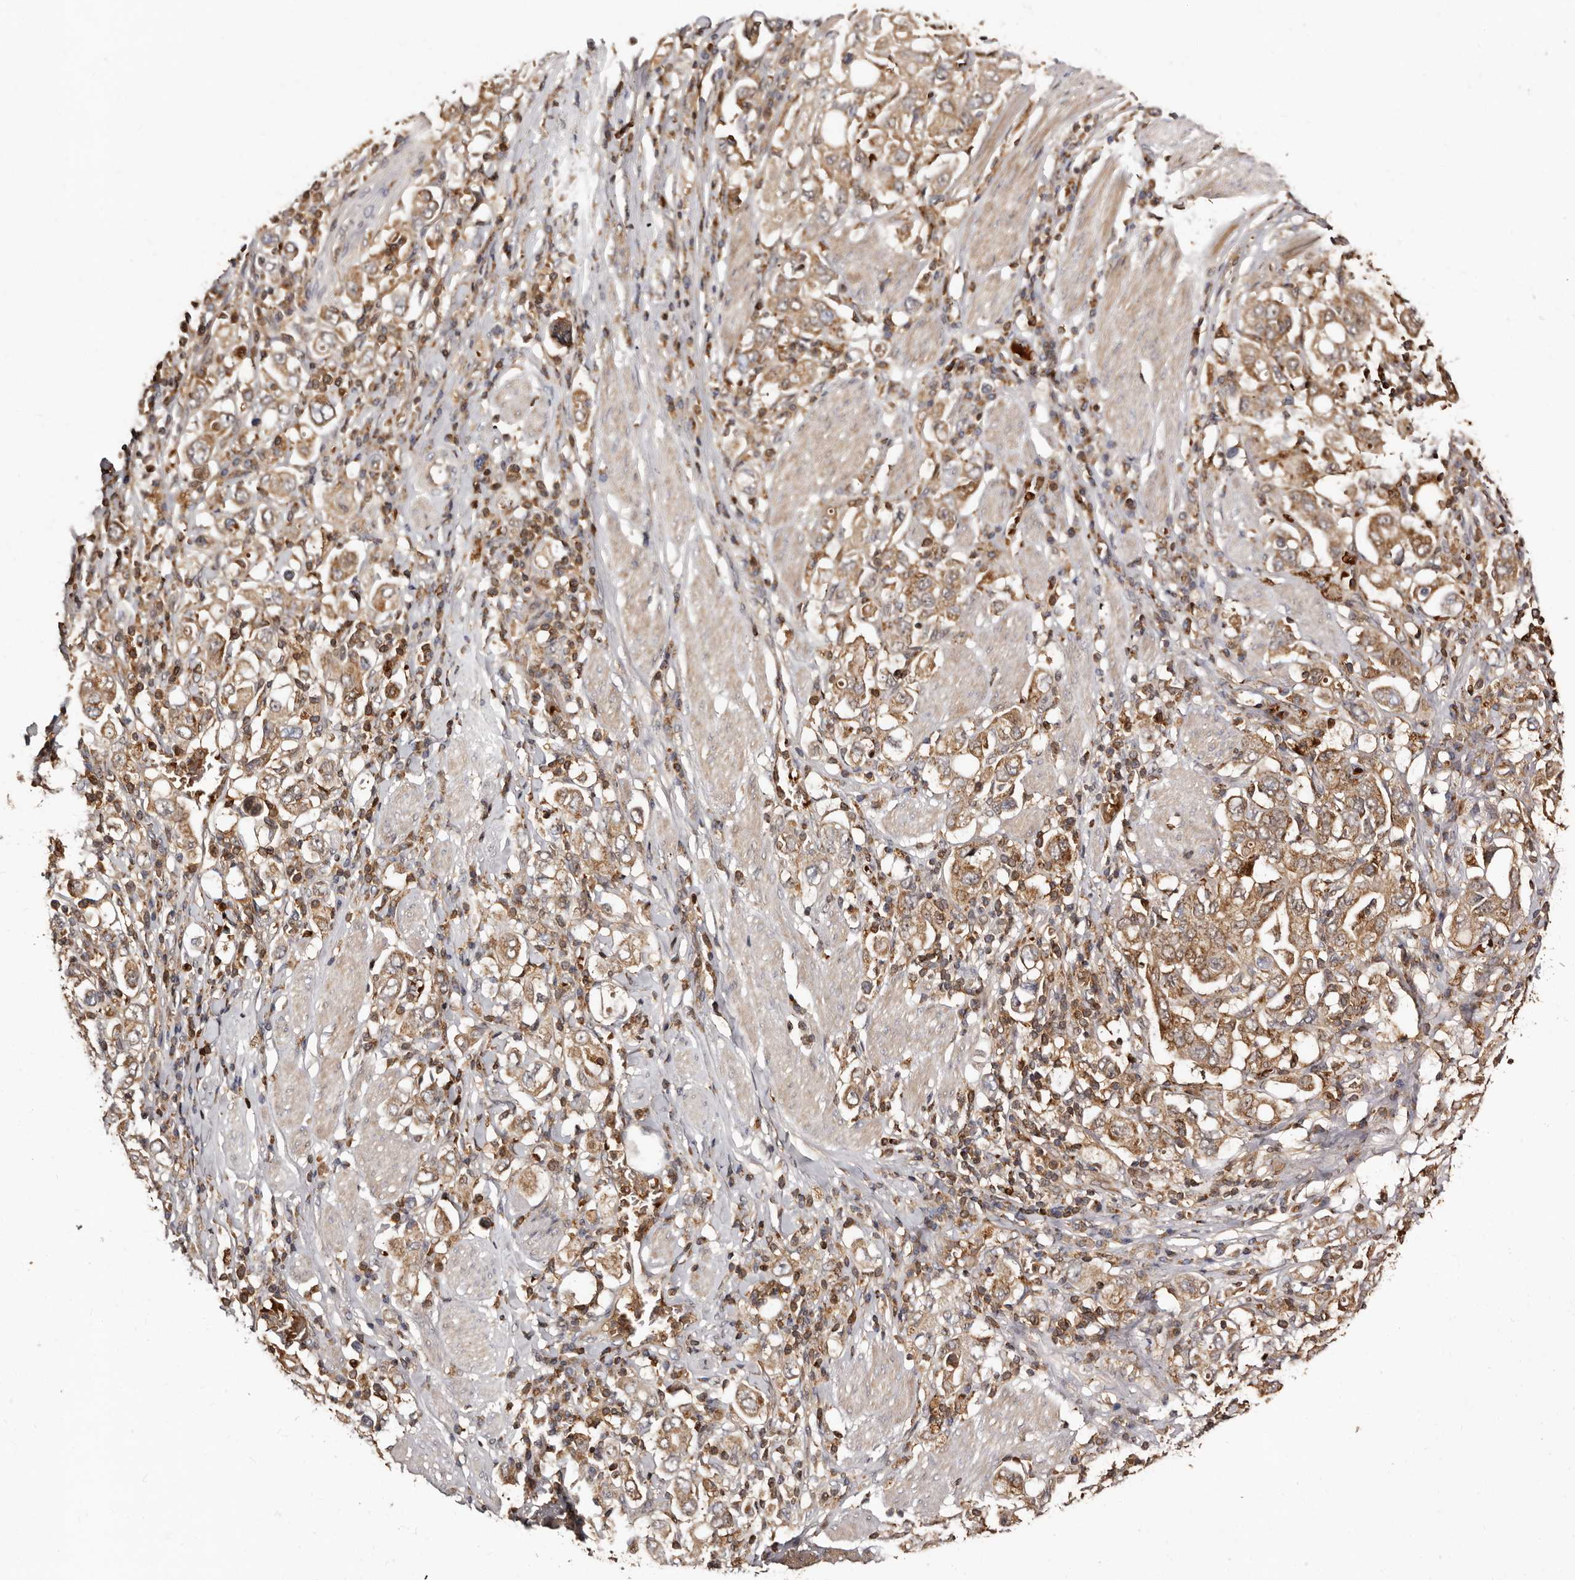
{"staining": {"intensity": "moderate", "quantity": ">75%", "location": "cytoplasmic/membranous"}, "tissue": "stomach cancer", "cell_type": "Tumor cells", "image_type": "cancer", "snomed": [{"axis": "morphology", "description": "Adenocarcinoma, NOS"}, {"axis": "topography", "description": "Stomach, upper"}], "caption": "Tumor cells reveal medium levels of moderate cytoplasmic/membranous expression in about >75% of cells in stomach adenocarcinoma.", "gene": "BAX", "patient": {"sex": "male", "age": 62}}